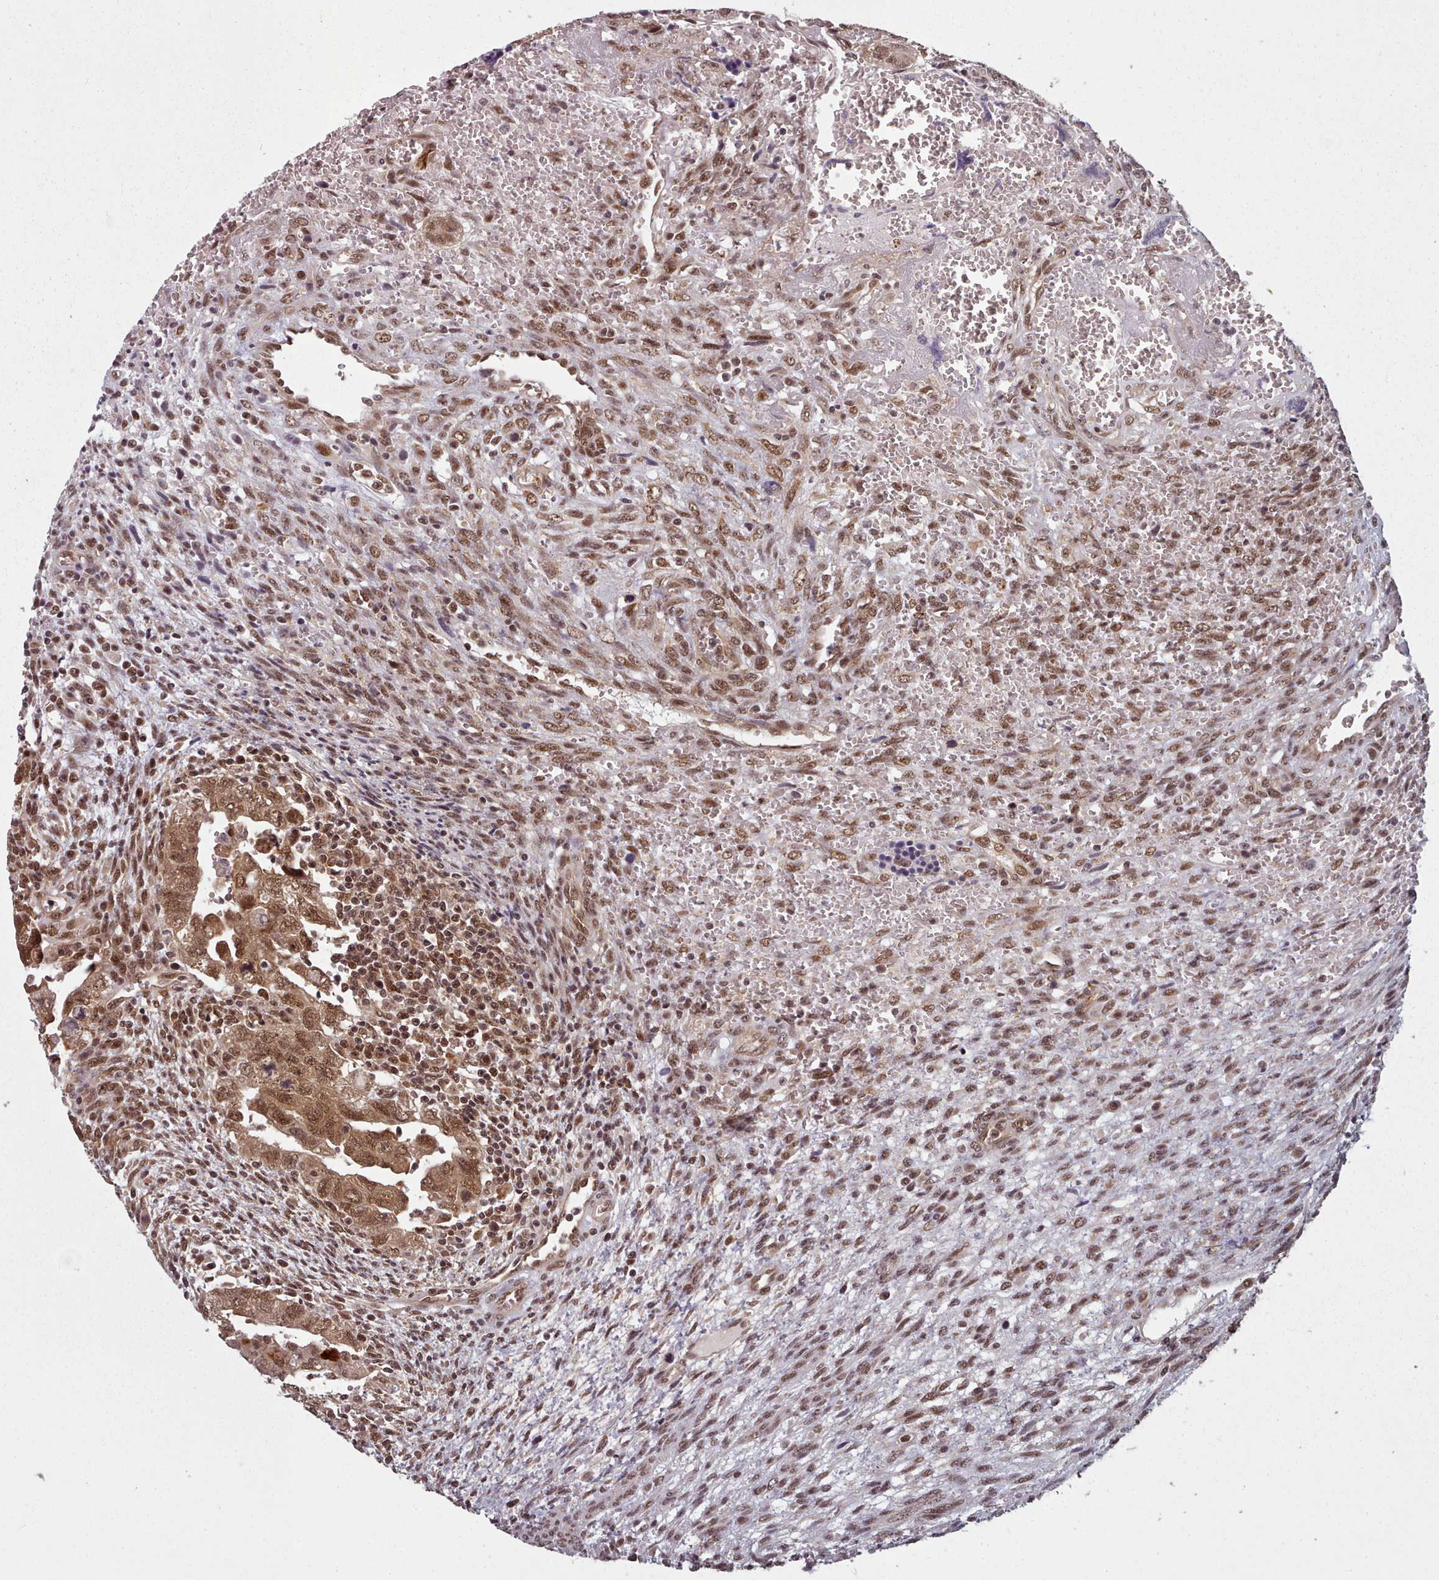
{"staining": {"intensity": "moderate", "quantity": ">75%", "location": "cytoplasmic/membranous,nuclear"}, "tissue": "testis cancer", "cell_type": "Tumor cells", "image_type": "cancer", "snomed": [{"axis": "morphology", "description": "Carcinoma, Embryonal, NOS"}, {"axis": "topography", "description": "Testis"}], "caption": "A photomicrograph of human testis embryonal carcinoma stained for a protein displays moderate cytoplasmic/membranous and nuclear brown staining in tumor cells.", "gene": "DHX8", "patient": {"sex": "male", "age": 28}}